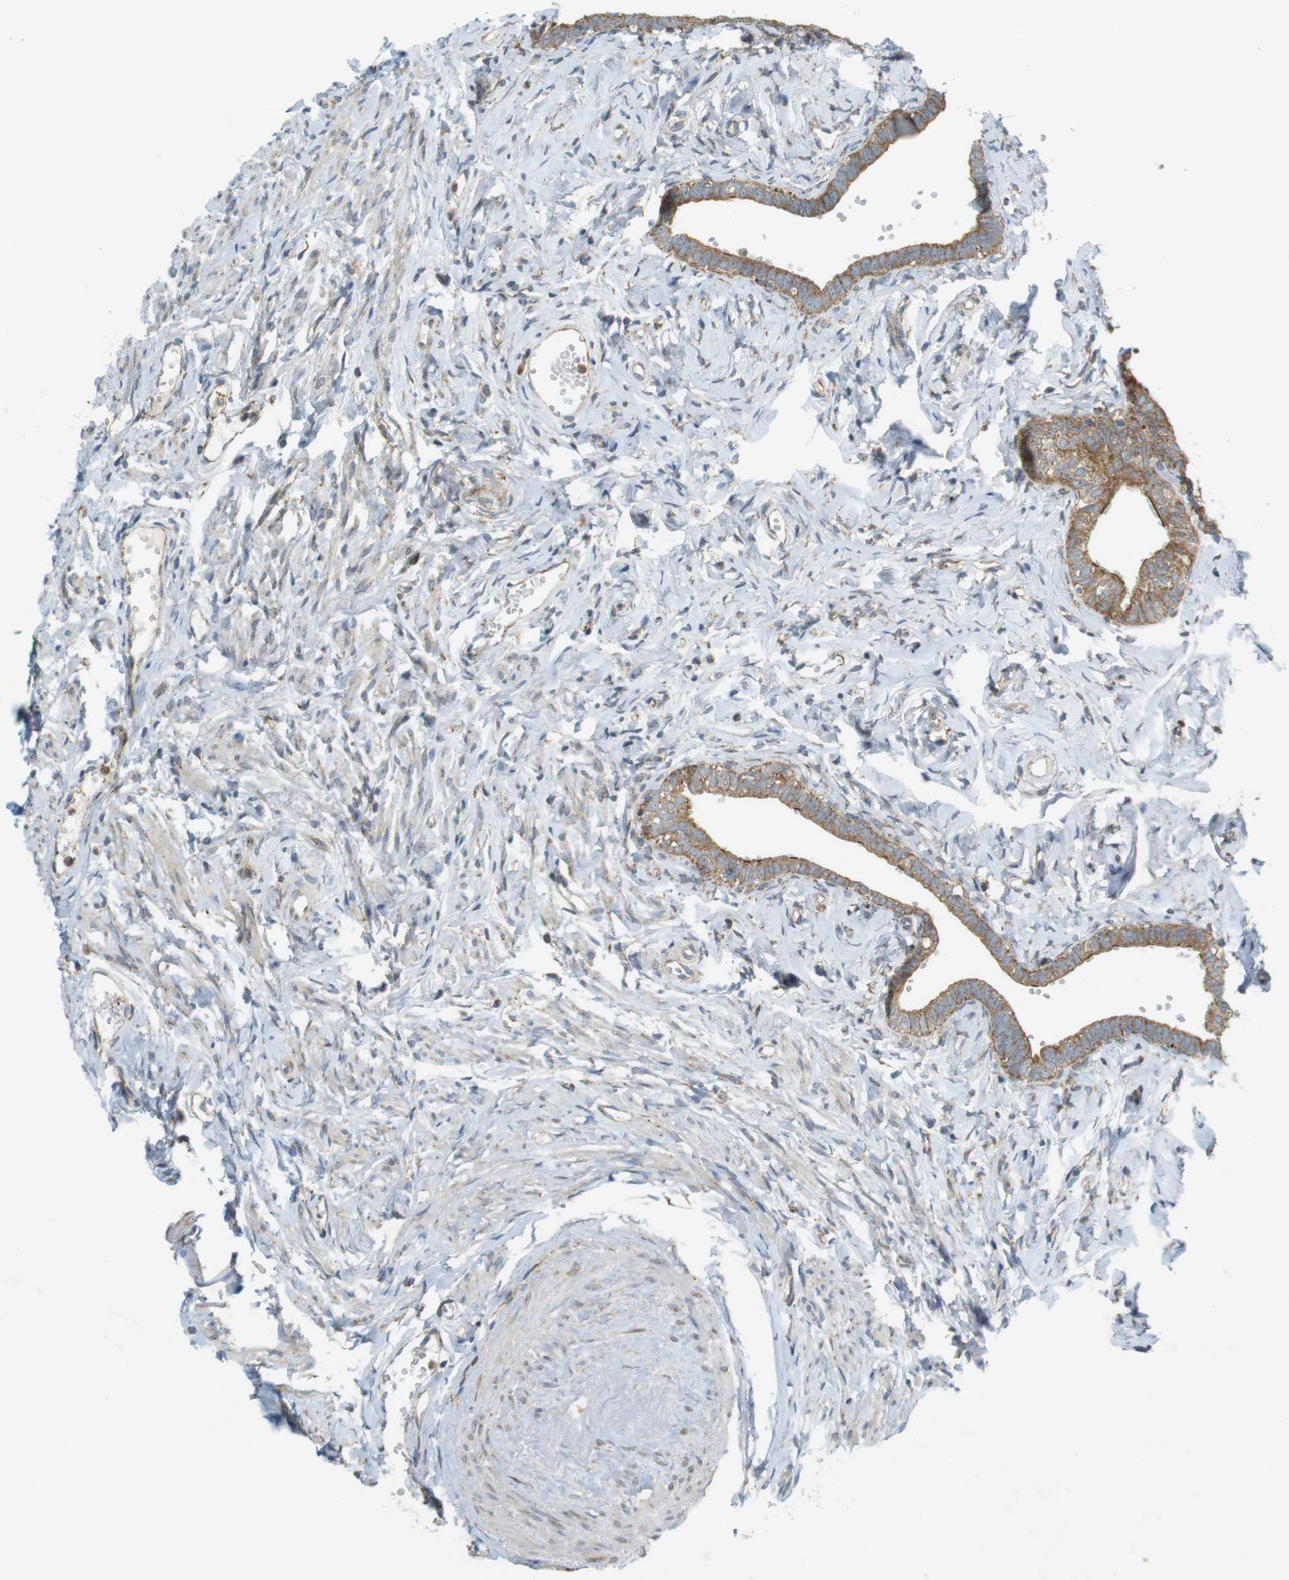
{"staining": {"intensity": "moderate", "quantity": ">75%", "location": "cytoplasmic/membranous"}, "tissue": "fallopian tube", "cell_type": "Glandular cells", "image_type": "normal", "snomed": [{"axis": "morphology", "description": "Normal tissue, NOS"}, {"axis": "topography", "description": "Fallopian tube"}], "caption": "Immunohistochemical staining of unremarkable human fallopian tube reveals medium levels of moderate cytoplasmic/membranous expression in about >75% of glandular cells.", "gene": "SLC41A1", "patient": {"sex": "female", "age": 71}}